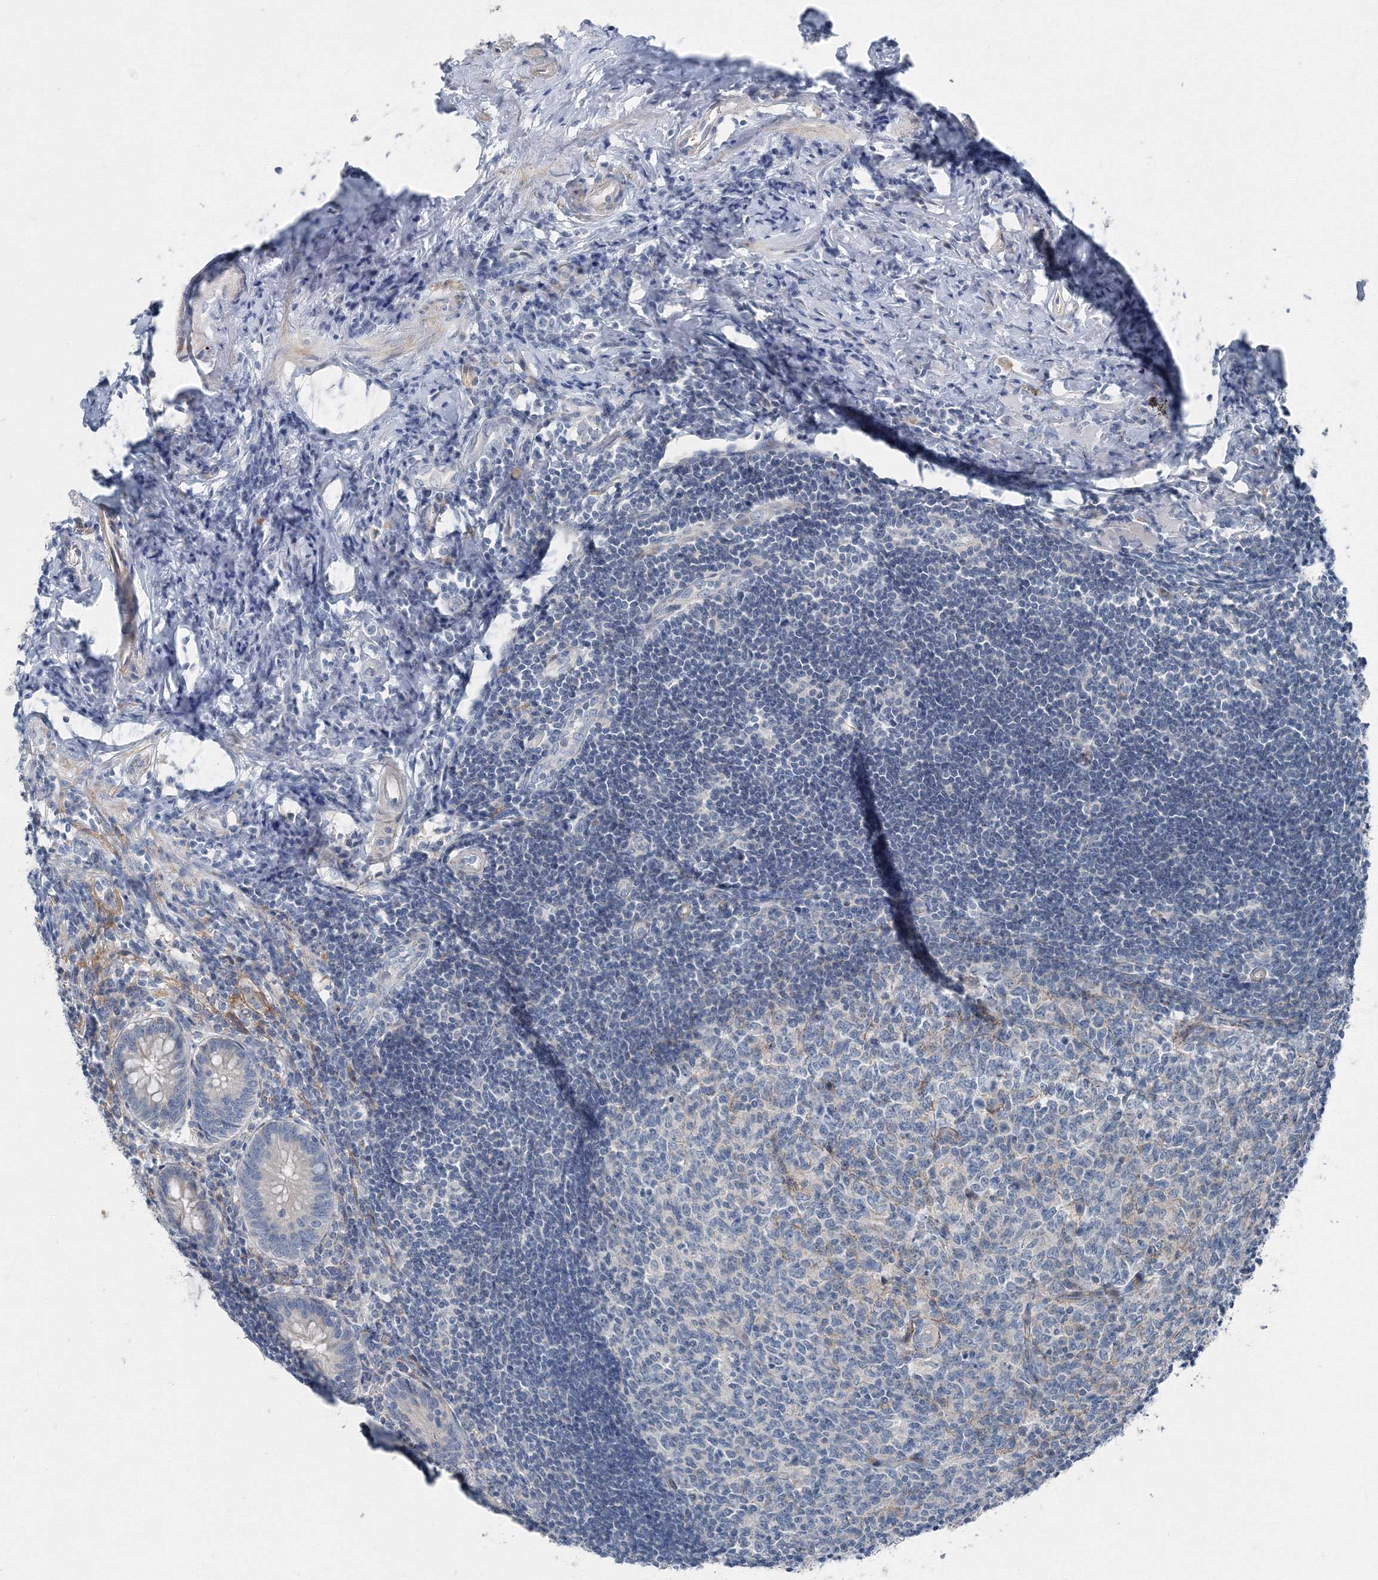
{"staining": {"intensity": "negative", "quantity": "none", "location": "none"}, "tissue": "appendix", "cell_type": "Glandular cells", "image_type": "normal", "snomed": [{"axis": "morphology", "description": "Normal tissue, NOS"}, {"axis": "topography", "description": "Appendix"}], "caption": "An immunohistochemistry (IHC) photomicrograph of unremarkable appendix is shown. There is no staining in glandular cells of appendix.", "gene": "AASDH", "patient": {"sex": "female", "age": 54}}